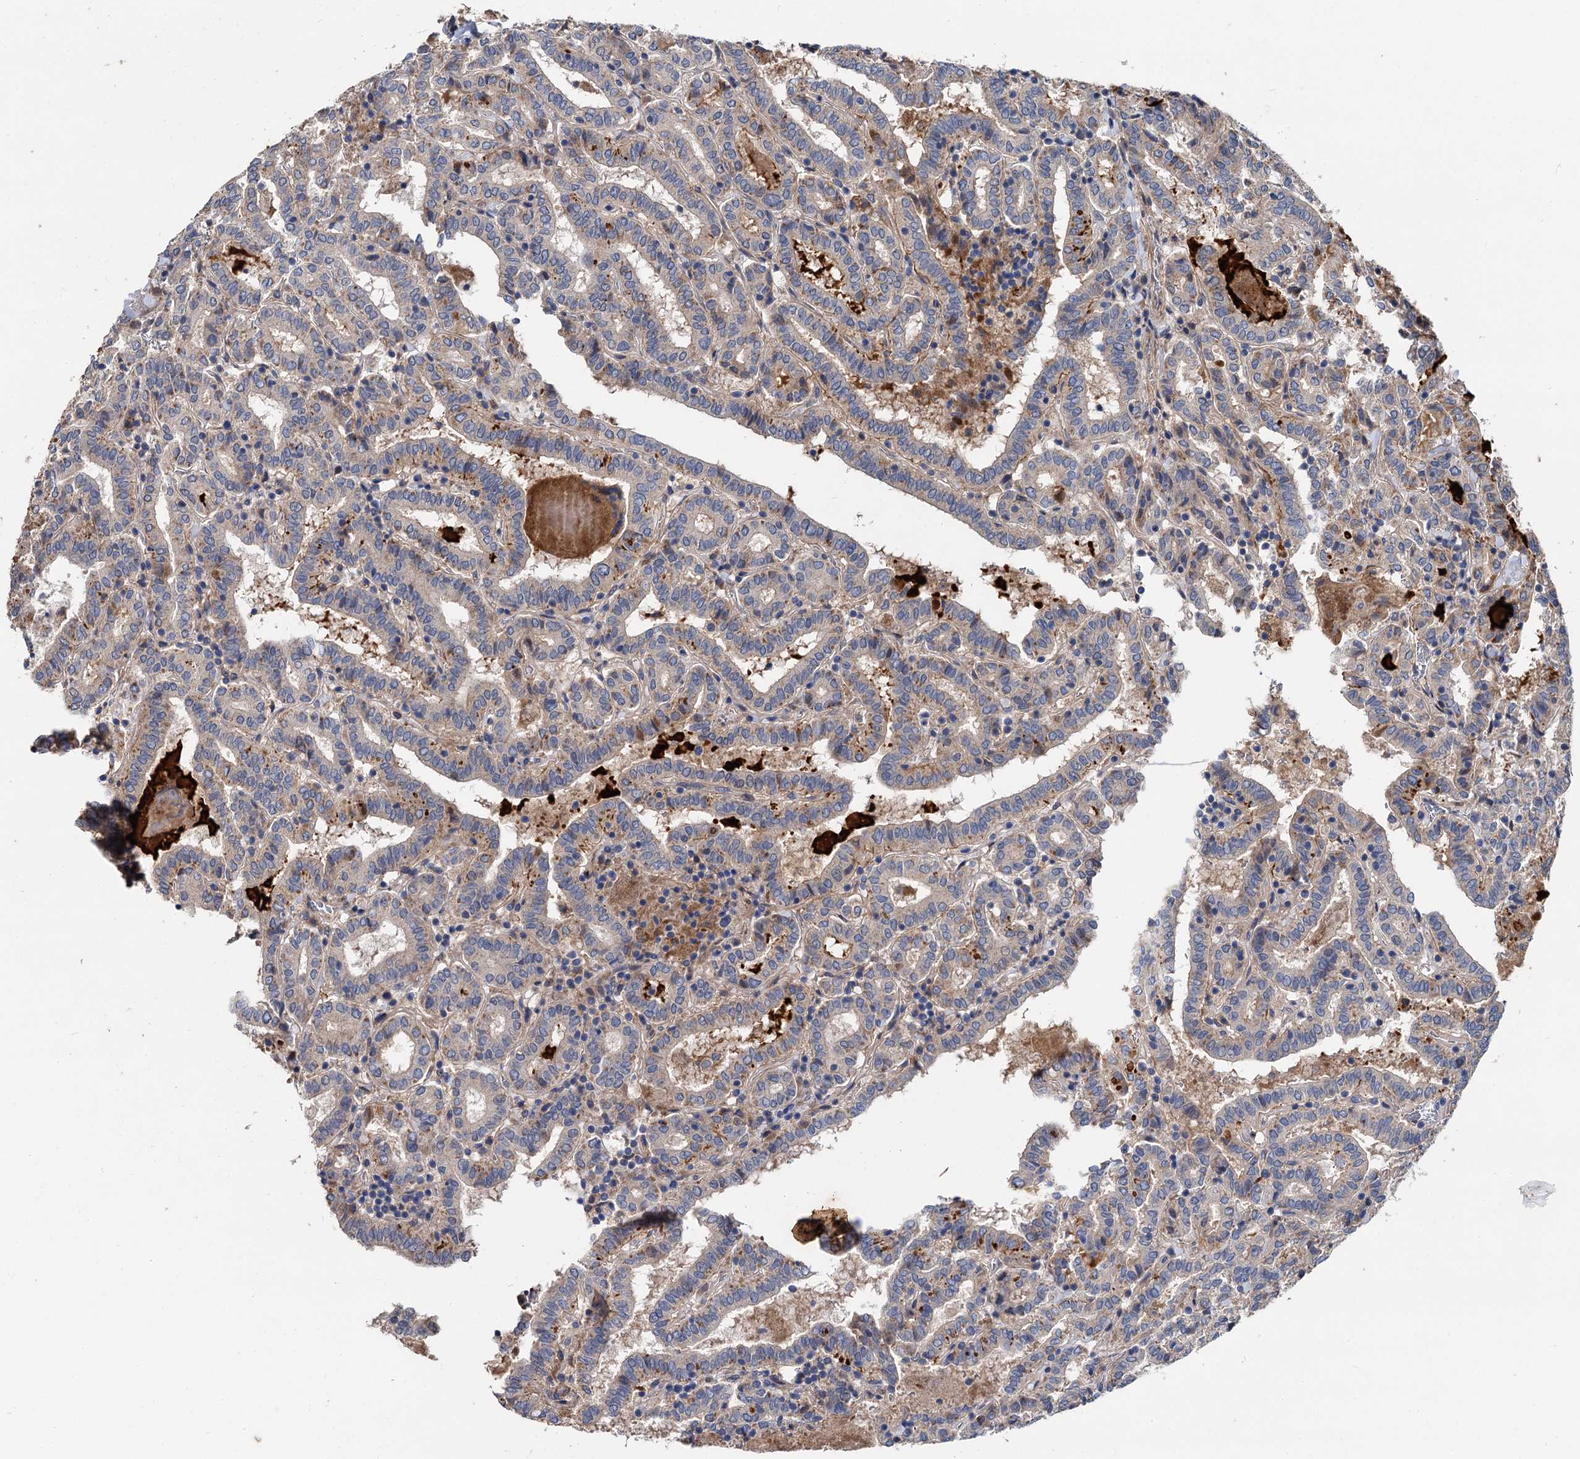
{"staining": {"intensity": "moderate", "quantity": "<25%", "location": "cytoplasmic/membranous"}, "tissue": "thyroid cancer", "cell_type": "Tumor cells", "image_type": "cancer", "snomed": [{"axis": "morphology", "description": "Papillary adenocarcinoma, NOS"}, {"axis": "topography", "description": "Thyroid gland"}], "caption": "Immunohistochemical staining of human thyroid papillary adenocarcinoma displays low levels of moderate cytoplasmic/membranous protein positivity in approximately <25% of tumor cells.", "gene": "SPRYD3", "patient": {"sex": "female", "age": 72}}